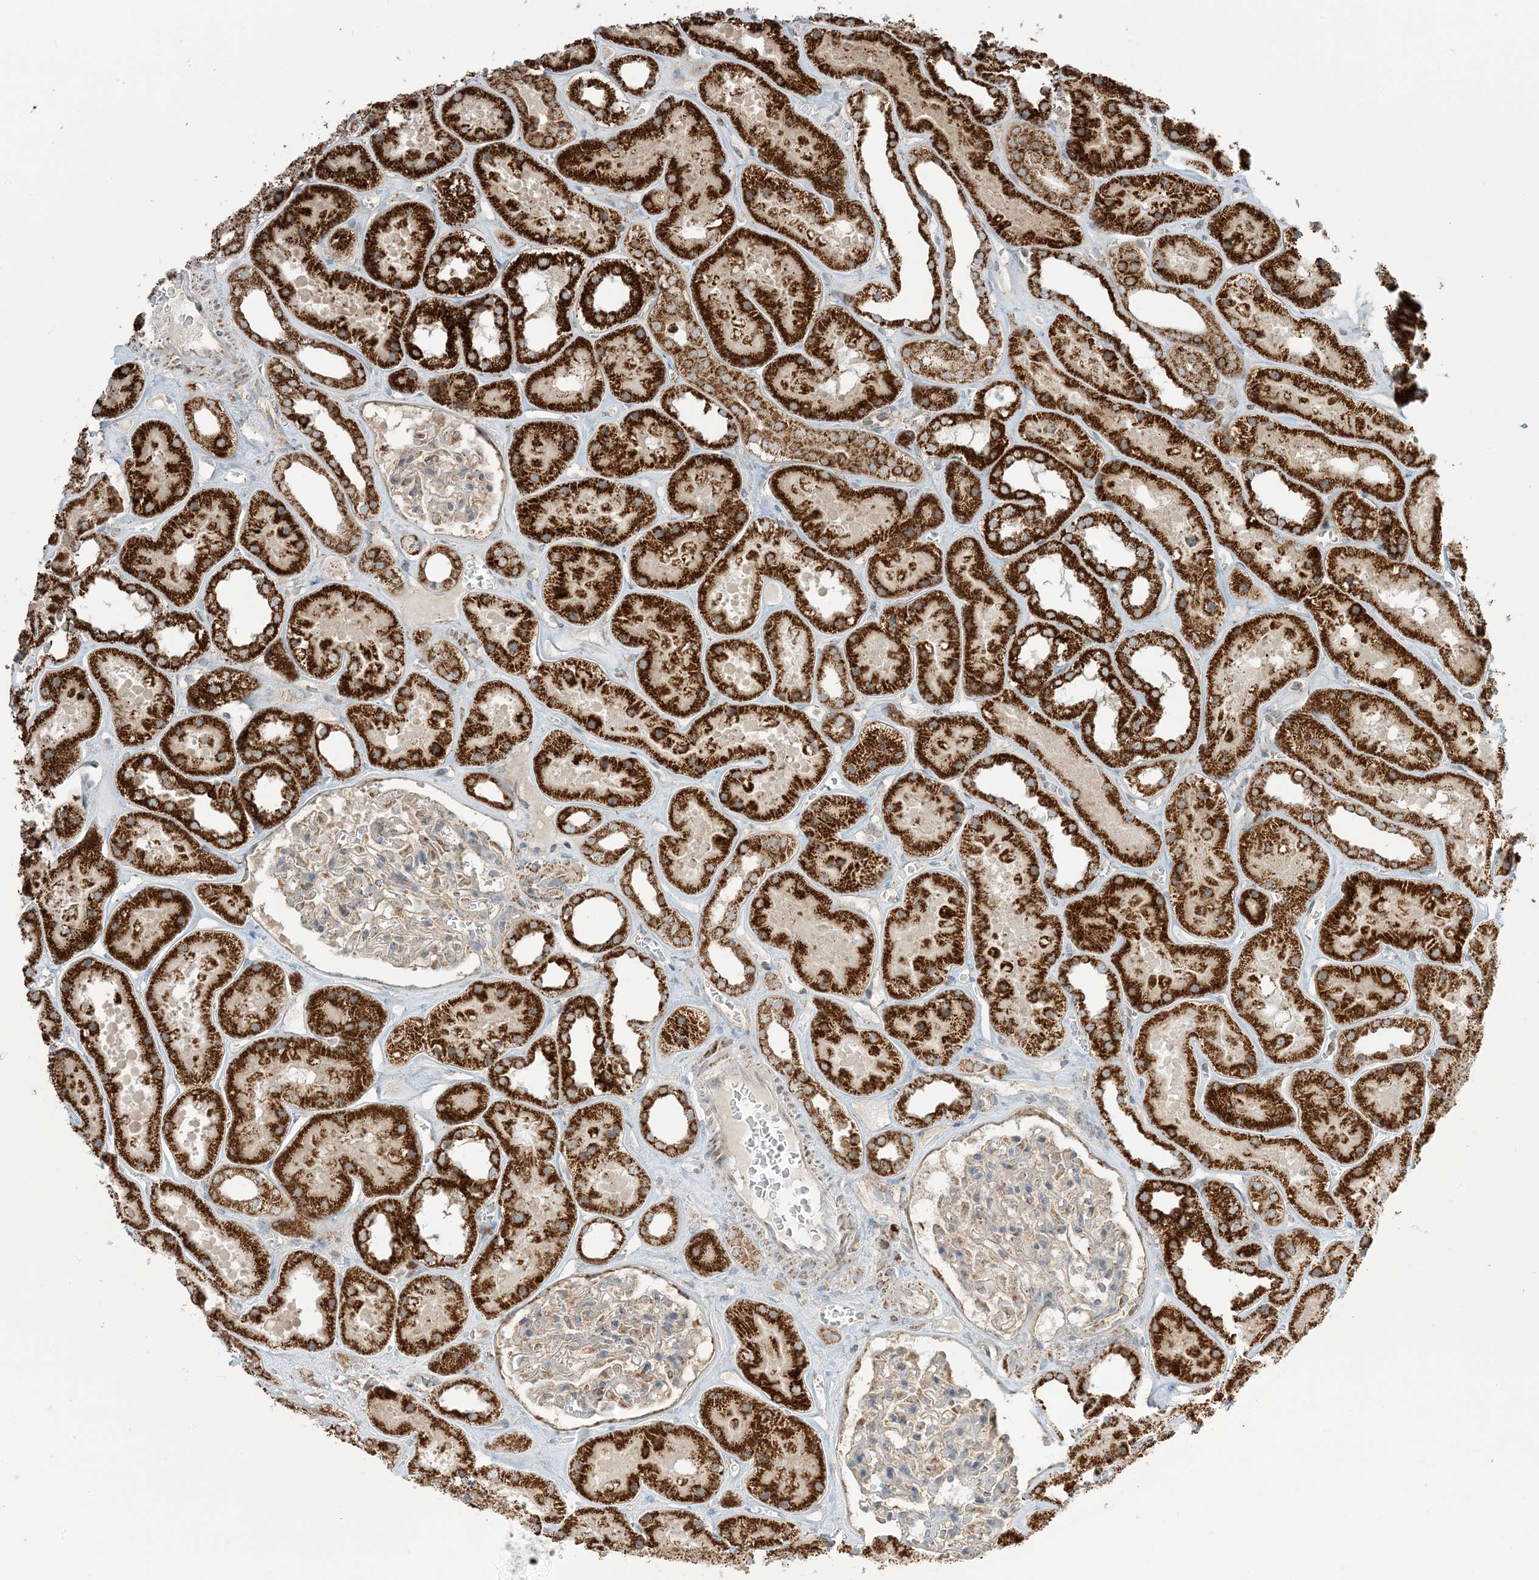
{"staining": {"intensity": "moderate", "quantity": "25%-75%", "location": "cytoplasmic/membranous"}, "tissue": "kidney", "cell_type": "Cells in glomeruli", "image_type": "normal", "snomed": [{"axis": "morphology", "description": "Normal tissue, NOS"}, {"axis": "topography", "description": "Kidney"}], "caption": "Human kidney stained for a protein (brown) demonstrates moderate cytoplasmic/membranous positive positivity in about 25%-75% of cells in glomeruli.", "gene": "N4BP3", "patient": {"sex": "female", "age": 41}}